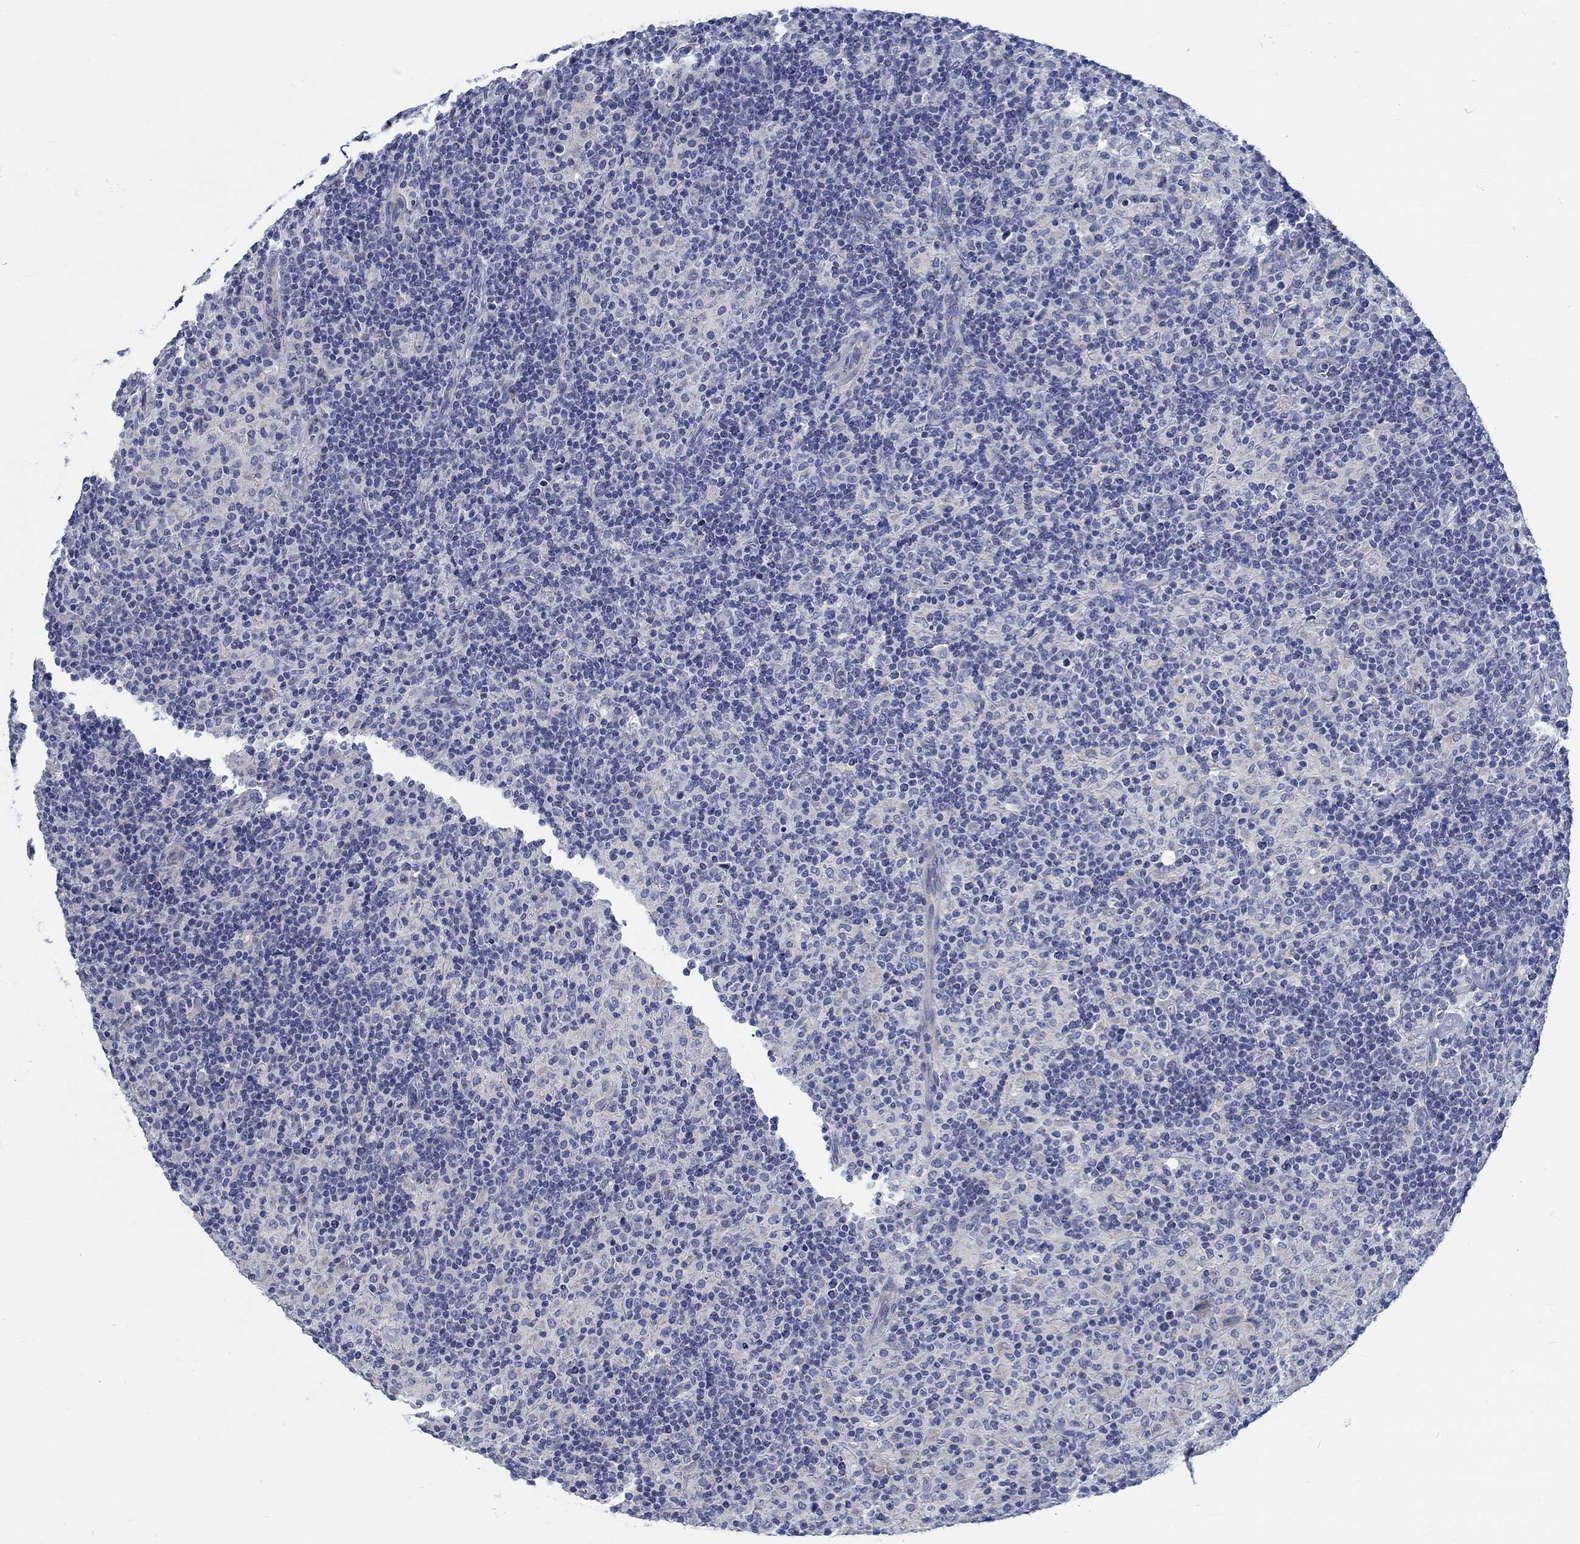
{"staining": {"intensity": "negative", "quantity": "none", "location": "none"}, "tissue": "lymphoma", "cell_type": "Tumor cells", "image_type": "cancer", "snomed": [{"axis": "morphology", "description": "Hodgkin's disease, NOS"}, {"axis": "topography", "description": "Lymph node"}], "caption": "A high-resolution micrograph shows IHC staining of lymphoma, which reveals no significant staining in tumor cells.", "gene": "MYBPC1", "patient": {"sex": "male", "age": 70}}